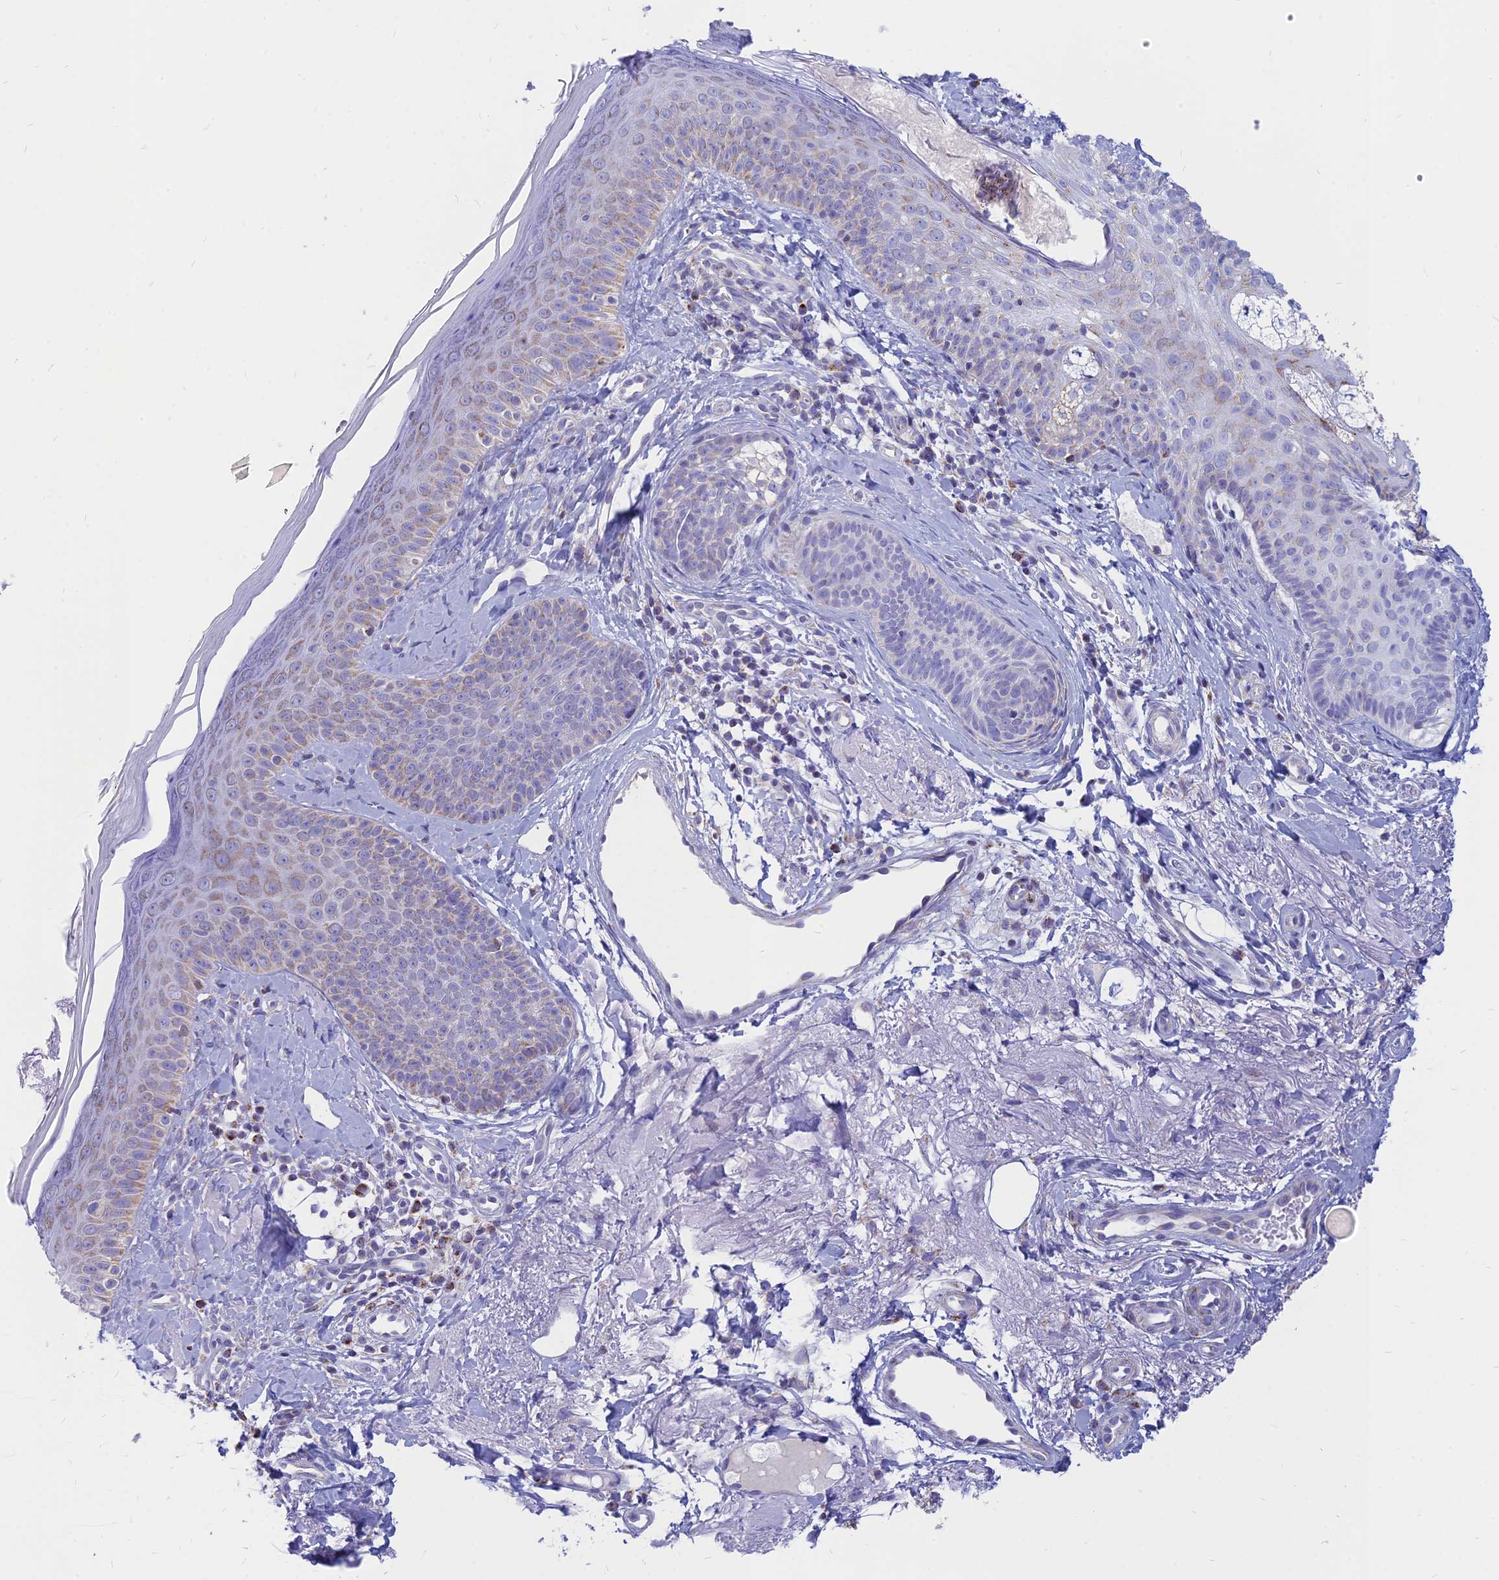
{"staining": {"intensity": "negative", "quantity": "none", "location": "none"}, "tissue": "skin", "cell_type": "Fibroblasts", "image_type": "normal", "snomed": [{"axis": "morphology", "description": "Normal tissue, NOS"}, {"axis": "topography", "description": "Skin"}], "caption": "Histopathology image shows no protein positivity in fibroblasts of normal skin.", "gene": "PACC1", "patient": {"sex": "male", "age": 57}}